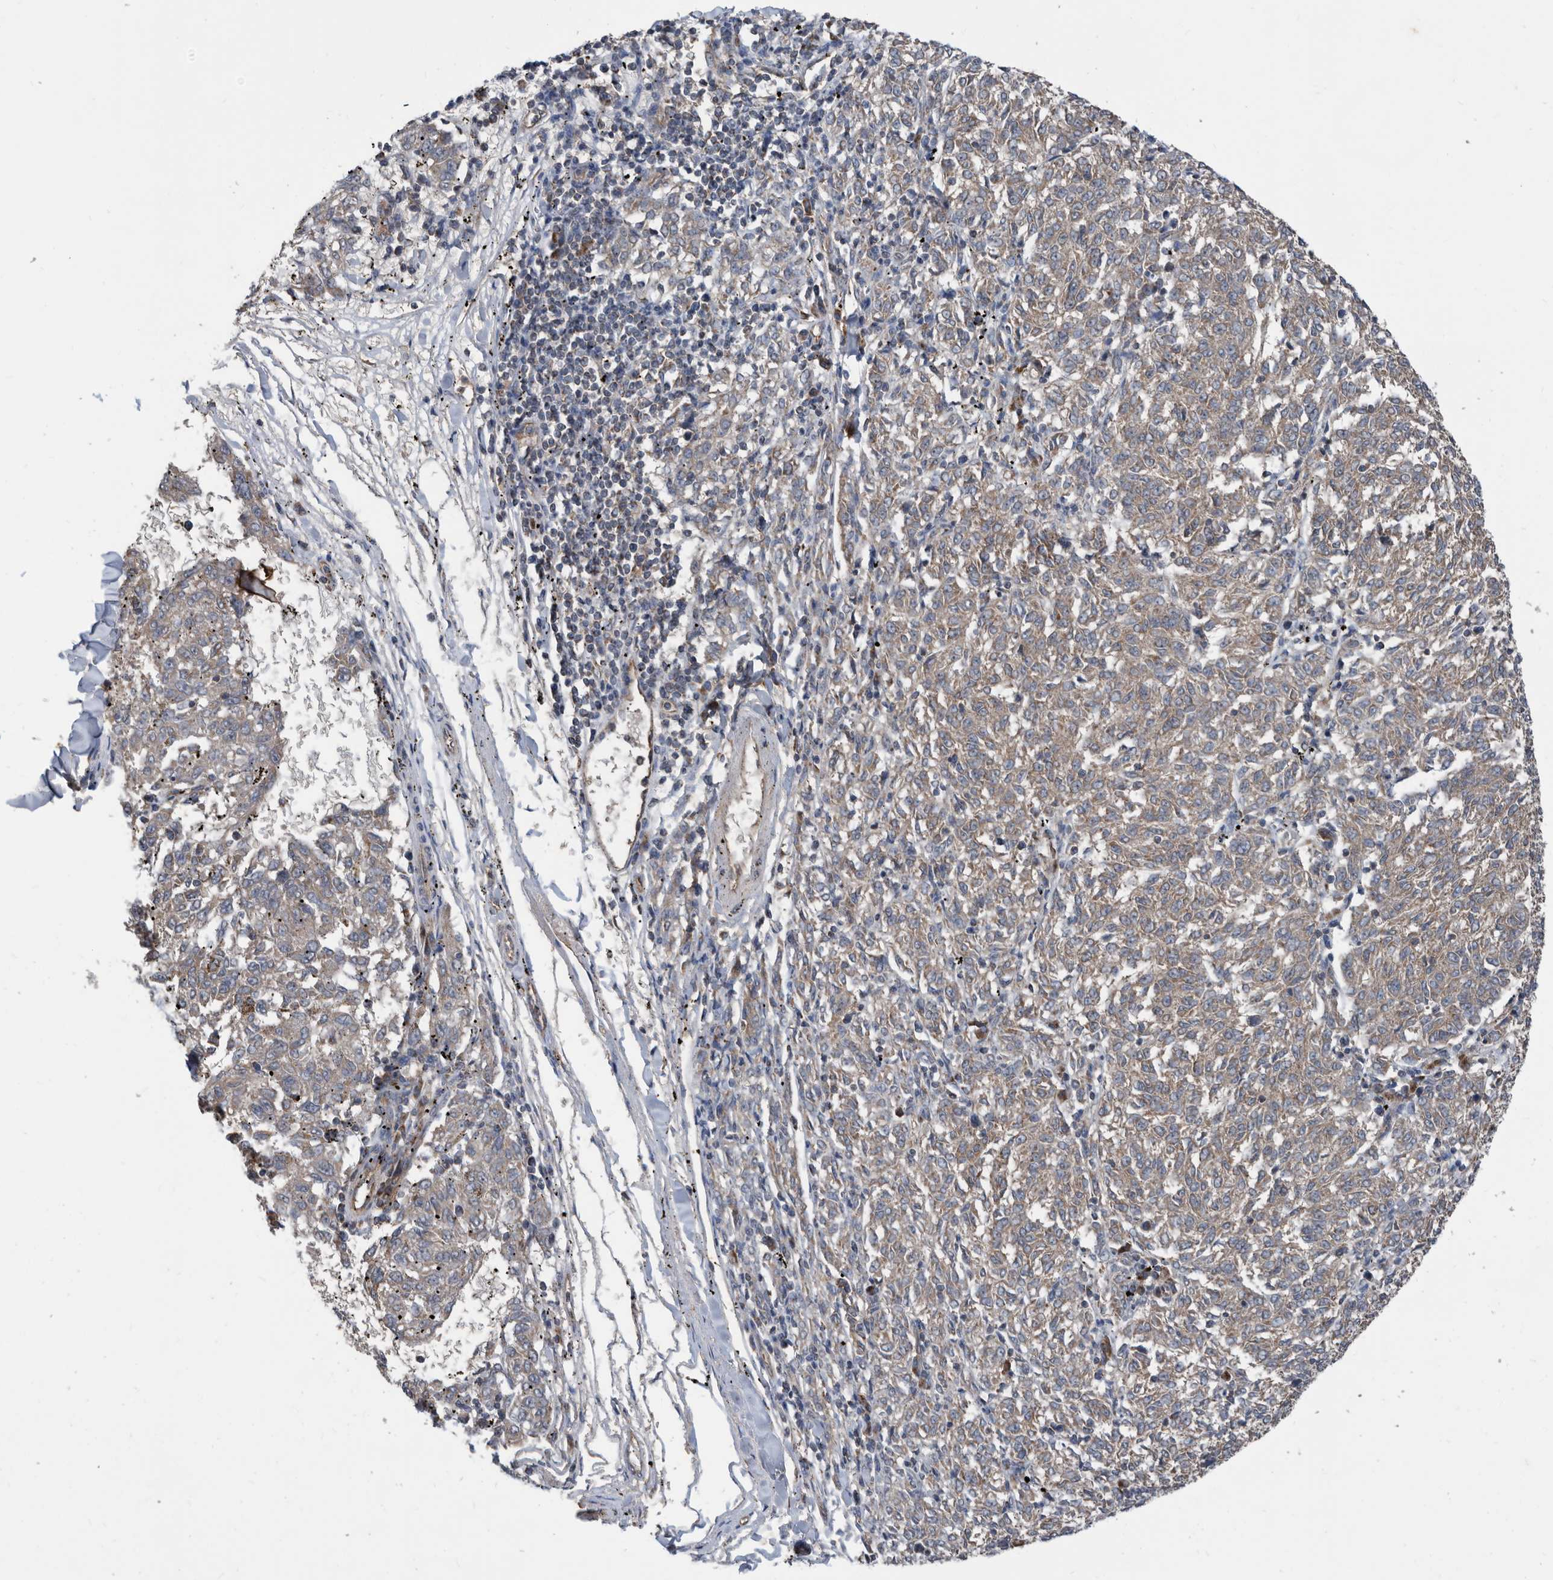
{"staining": {"intensity": "weak", "quantity": ">75%", "location": "cytoplasmic/membranous"}, "tissue": "melanoma", "cell_type": "Tumor cells", "image_type": "cancer", "snomed": [{"axis": "morphology", "description": "Malignant melanoma, NOS"}, {"axis": "topography", "description": "Skin"}], "caption": "Melanoma was stained to show a protein in brown. There is low levels of weak cytoplasmic/membranous expression in about >75% of tumor cells.", "gene": "AFAP1", "patient": {"sex": "female", "age": 72}}